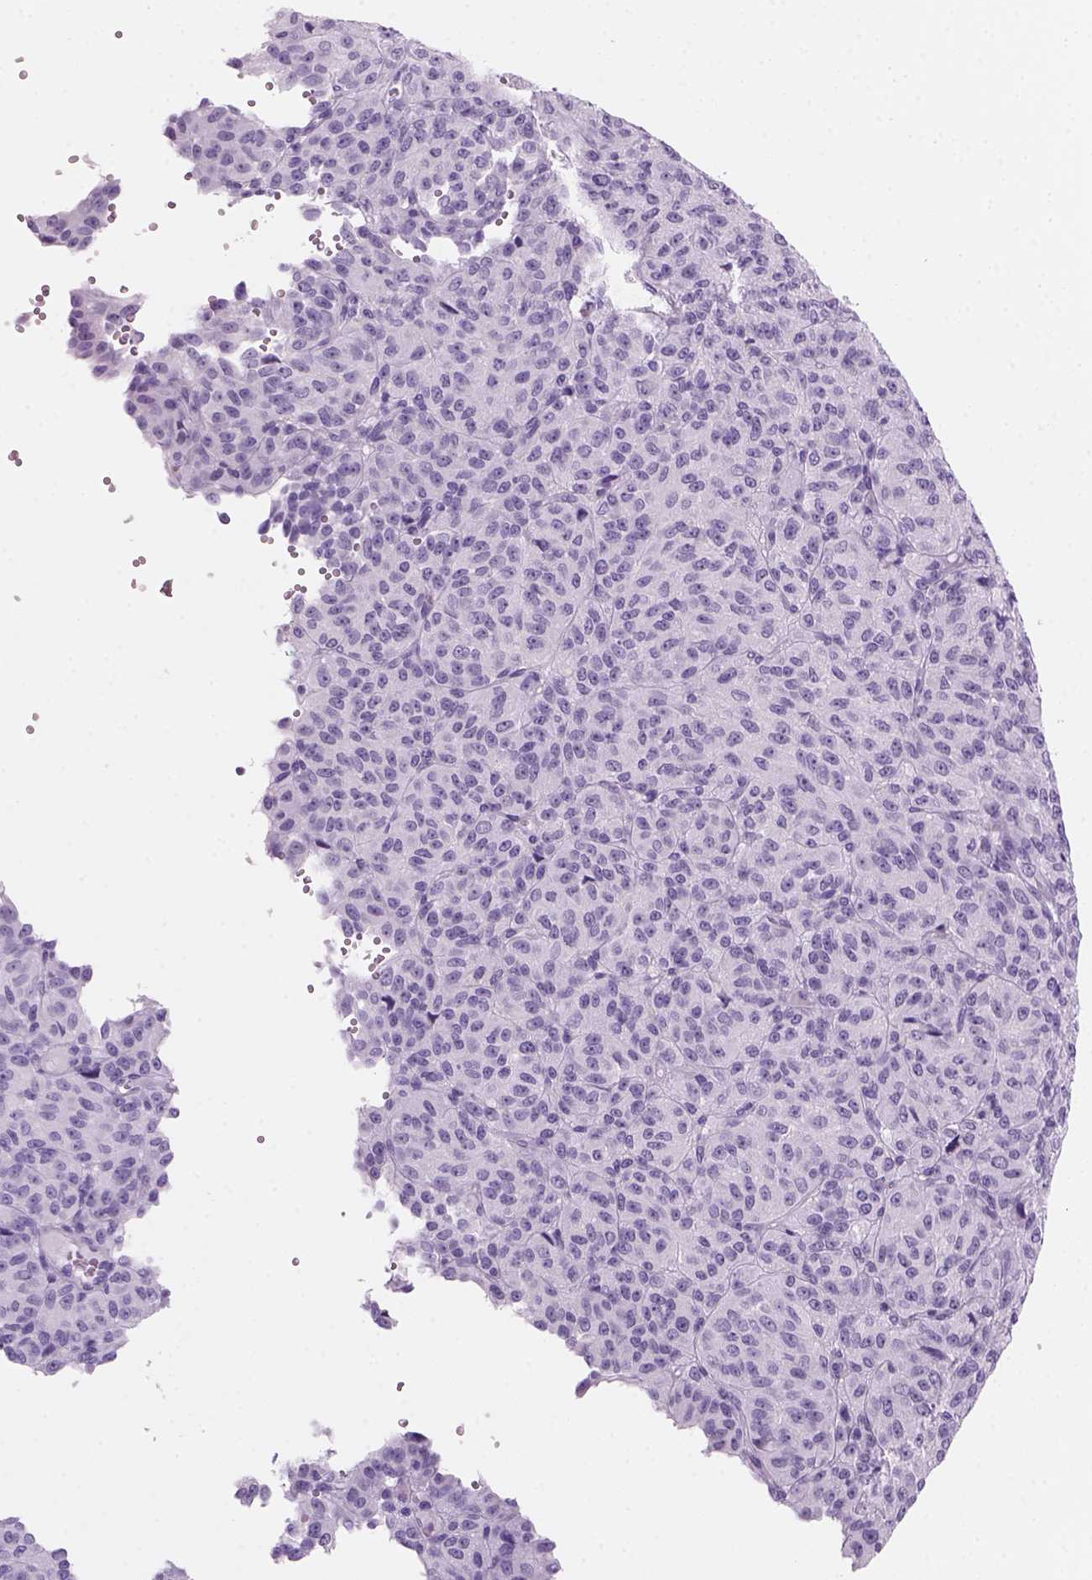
{"staining": {"intensity": "negative", "quantity": "none", "location": "none"}, "tissue": "melanoma", "cell_type": "Tumor cells", "image_type": "cancer", "snomed": [{"axis": "morphology", "description": "Malignant melanoma, Metastatic site"}, {"axis": "topography", "description": "Brain"}], "caption": "An immunohistochemistry micrograph of malignant melanoma (metastatic site) is shown. There is no staining in tumor cells of malignant melanoma (metastatic site).", "gene": "KRTAP11-1", "patient": {"sex": "female", "age": 56}}